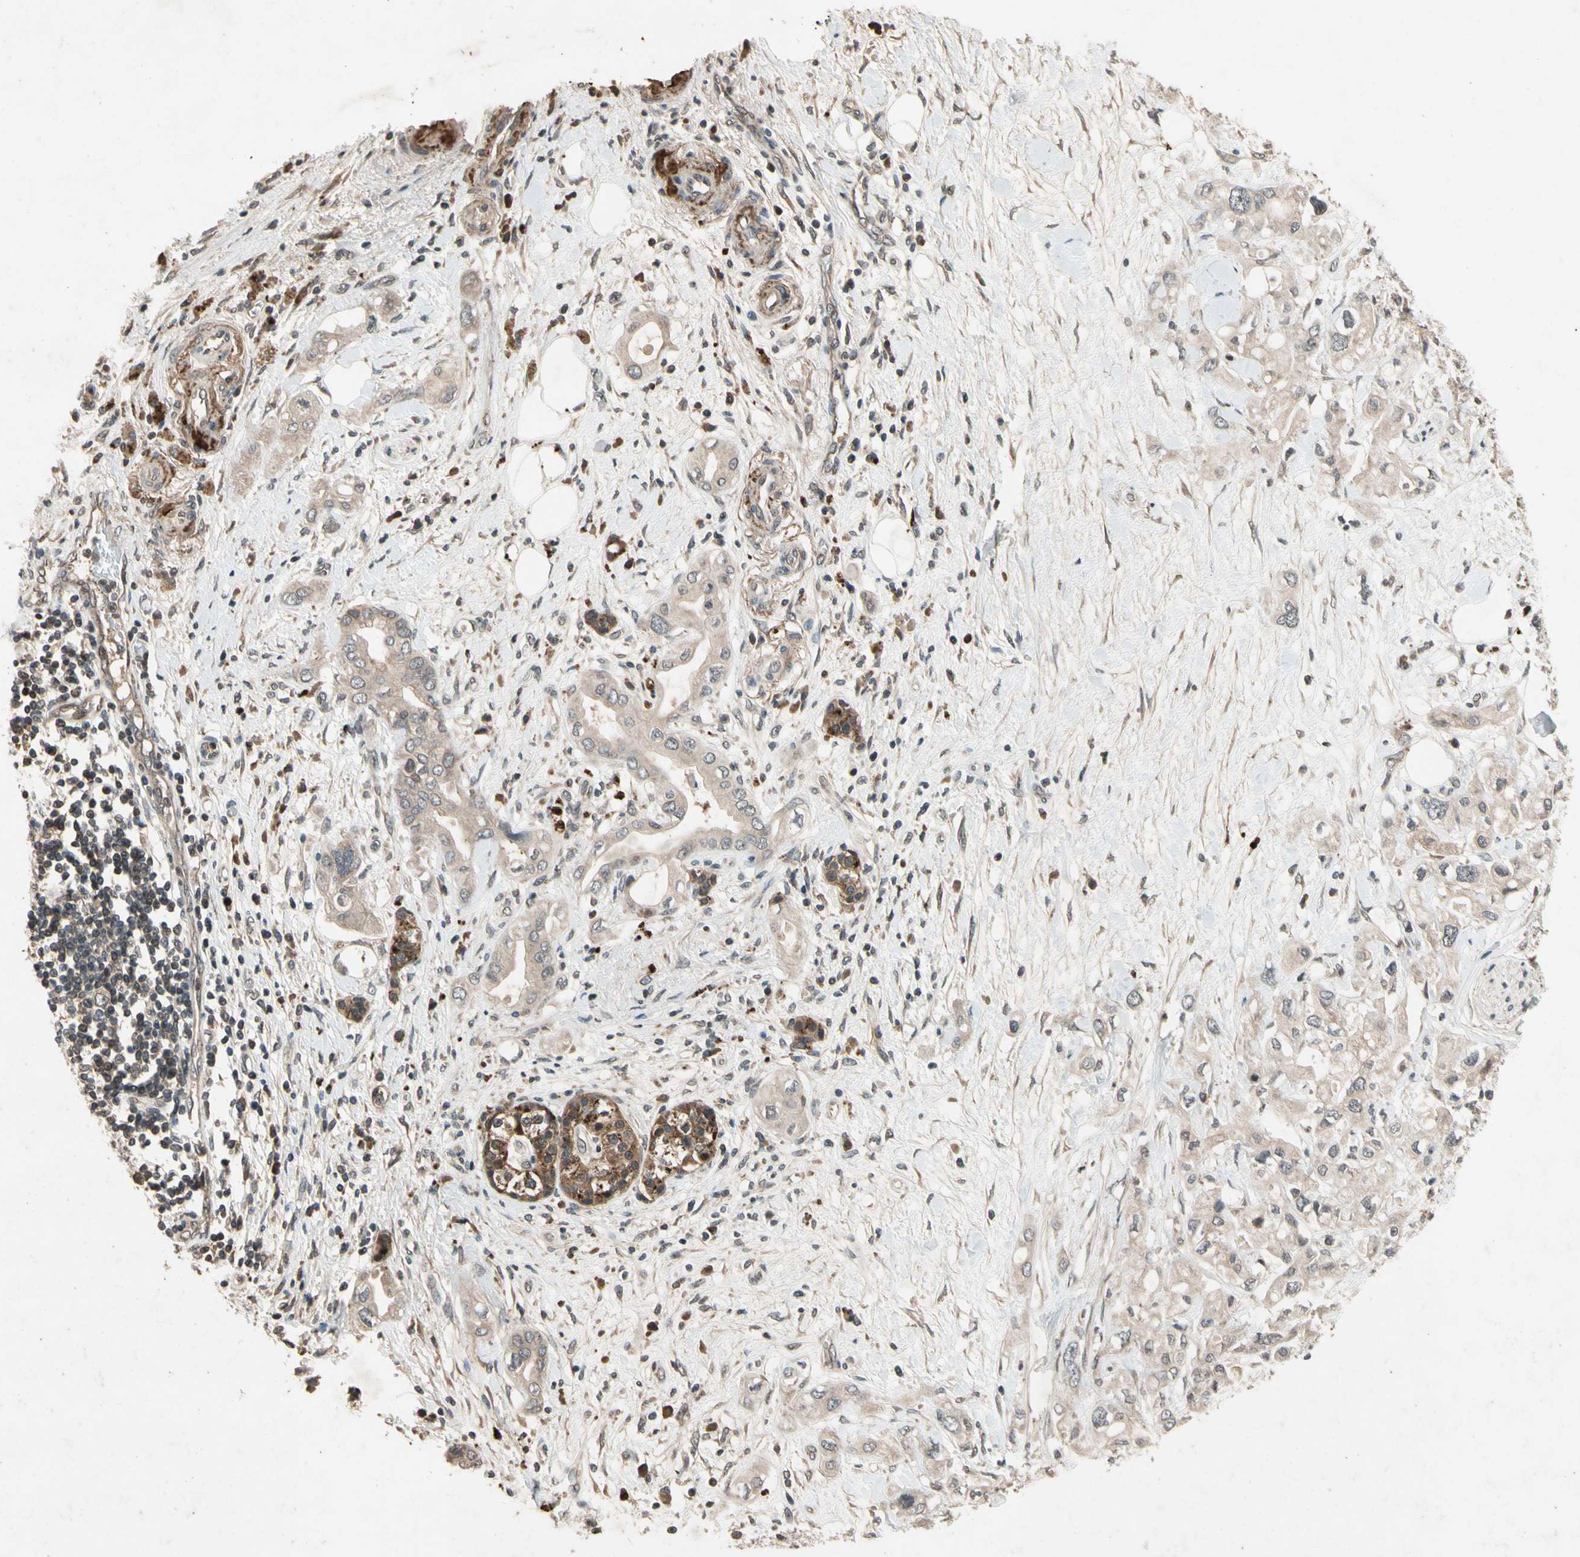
{"staining": {"intensity": "weak", "quantity": ">75%", "location": "cytoplasmic/membranous"}, "tissue": "pancreatic cancer", "cell_type": "Tumor cells", "image_type": "cancer", "snomed": [{"axis": "morphology", "description": "Adenocarcinoma, NOS"}, {"axis": "topography", "description": "Pancreas"}], "caption": "Protein expression analysis of human pancreatic adenocarcinoma reveals weak cytoplasmic/membranous staining in approximately >75% of tumor cells.", "gene": "DPY19L3", "patient": {"sex": "female", "age": 56}}